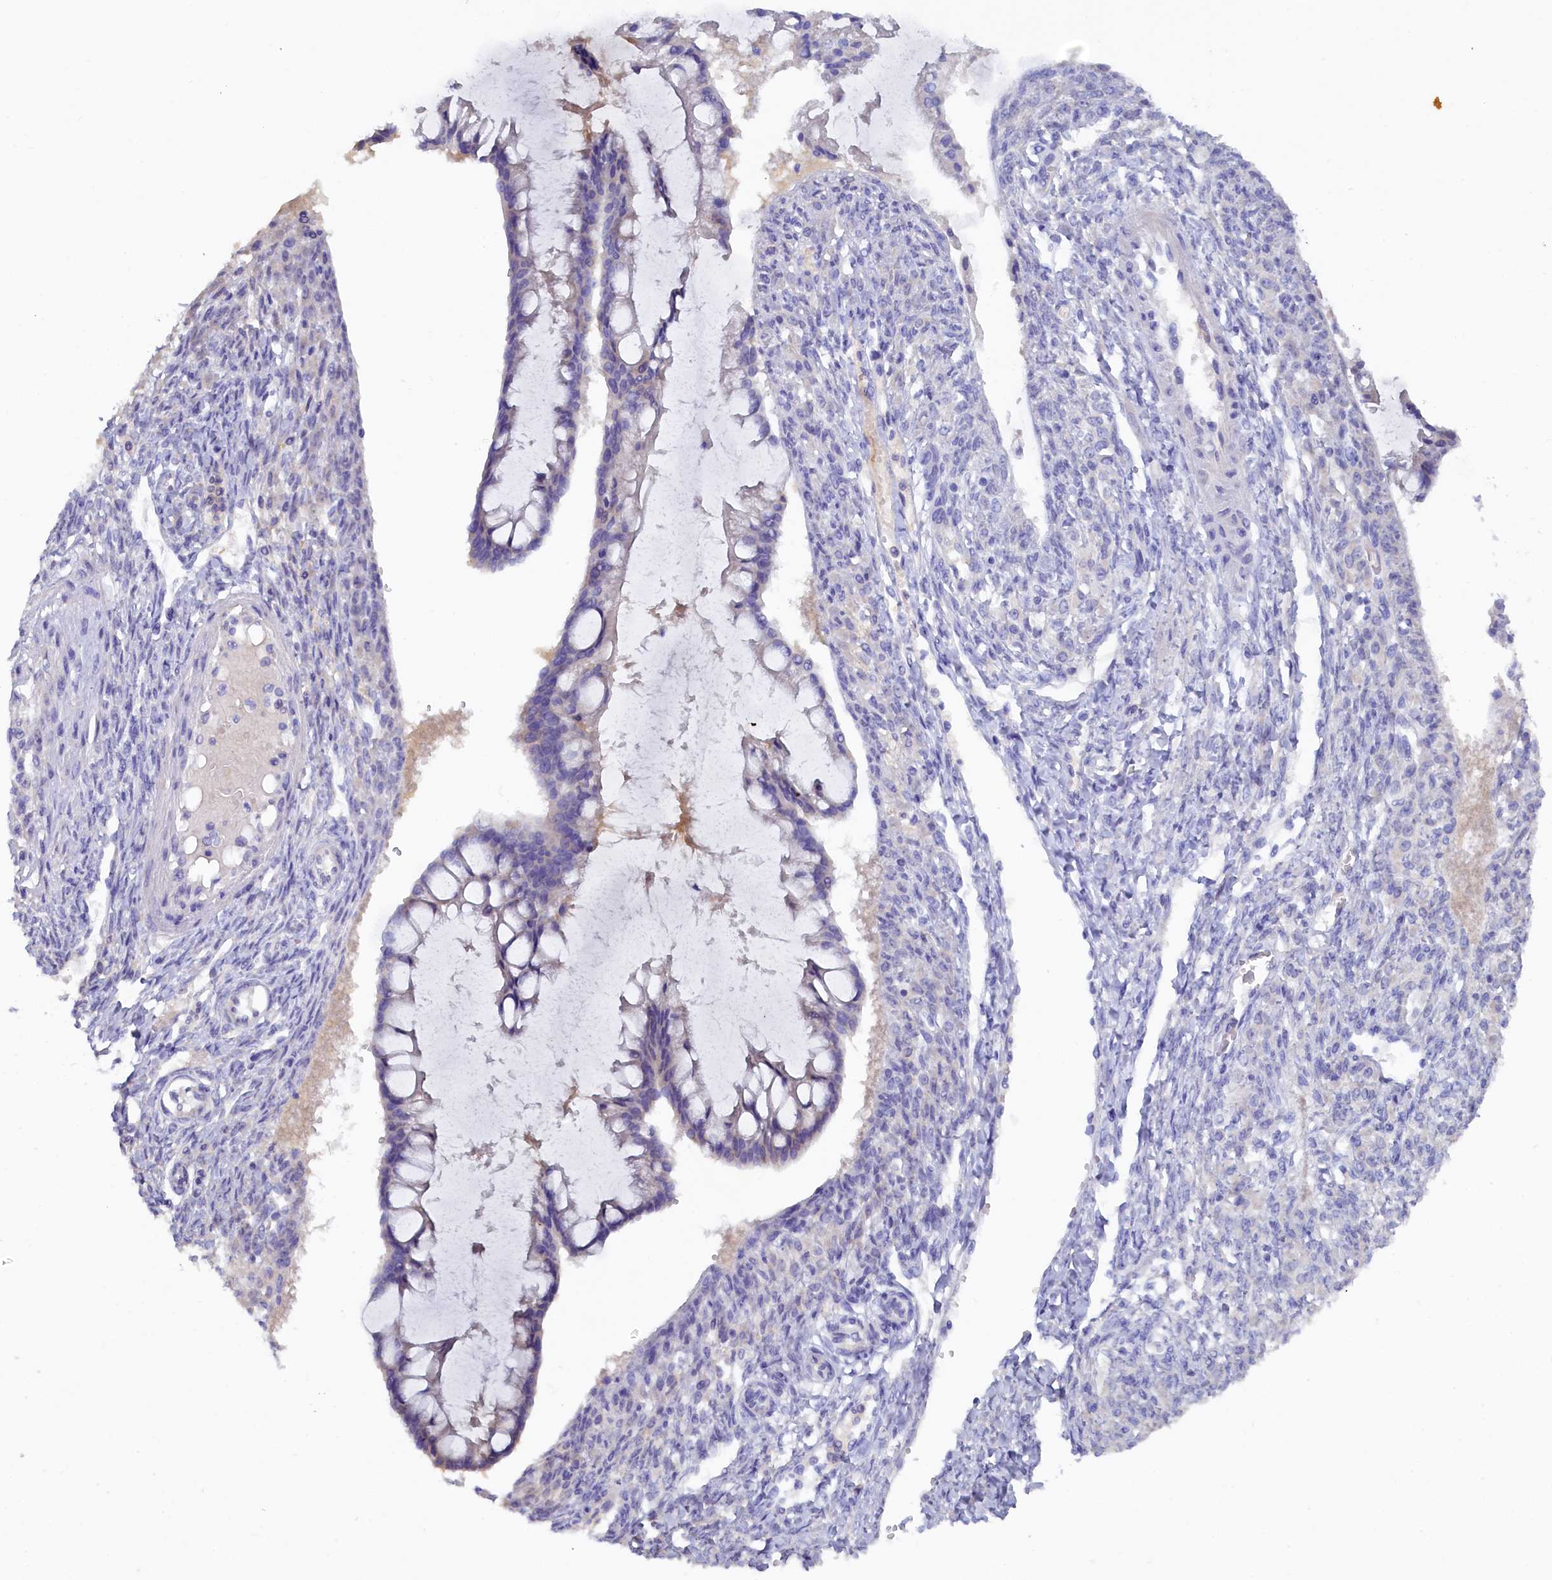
{"staining": {"intensity": "negative", "quantity": "none", "location": "none"}, "tissue": "ovarian cancer", "cell_type": "Tumor cells", "image_type": "cancer", "snomed": [{"axis": "morphology", "description": "Cystadenocarcinoma, mucinous, NOS"}, {"axis": "topography", "description": "Ovary"}], "caption": "Protein analysis of mucinous cystadenocarcinoma (ovarian) exhibits no significant expression in tumor cells.", "gene": "MYADML2", "patient": {"sex": "female", "age": 73}}